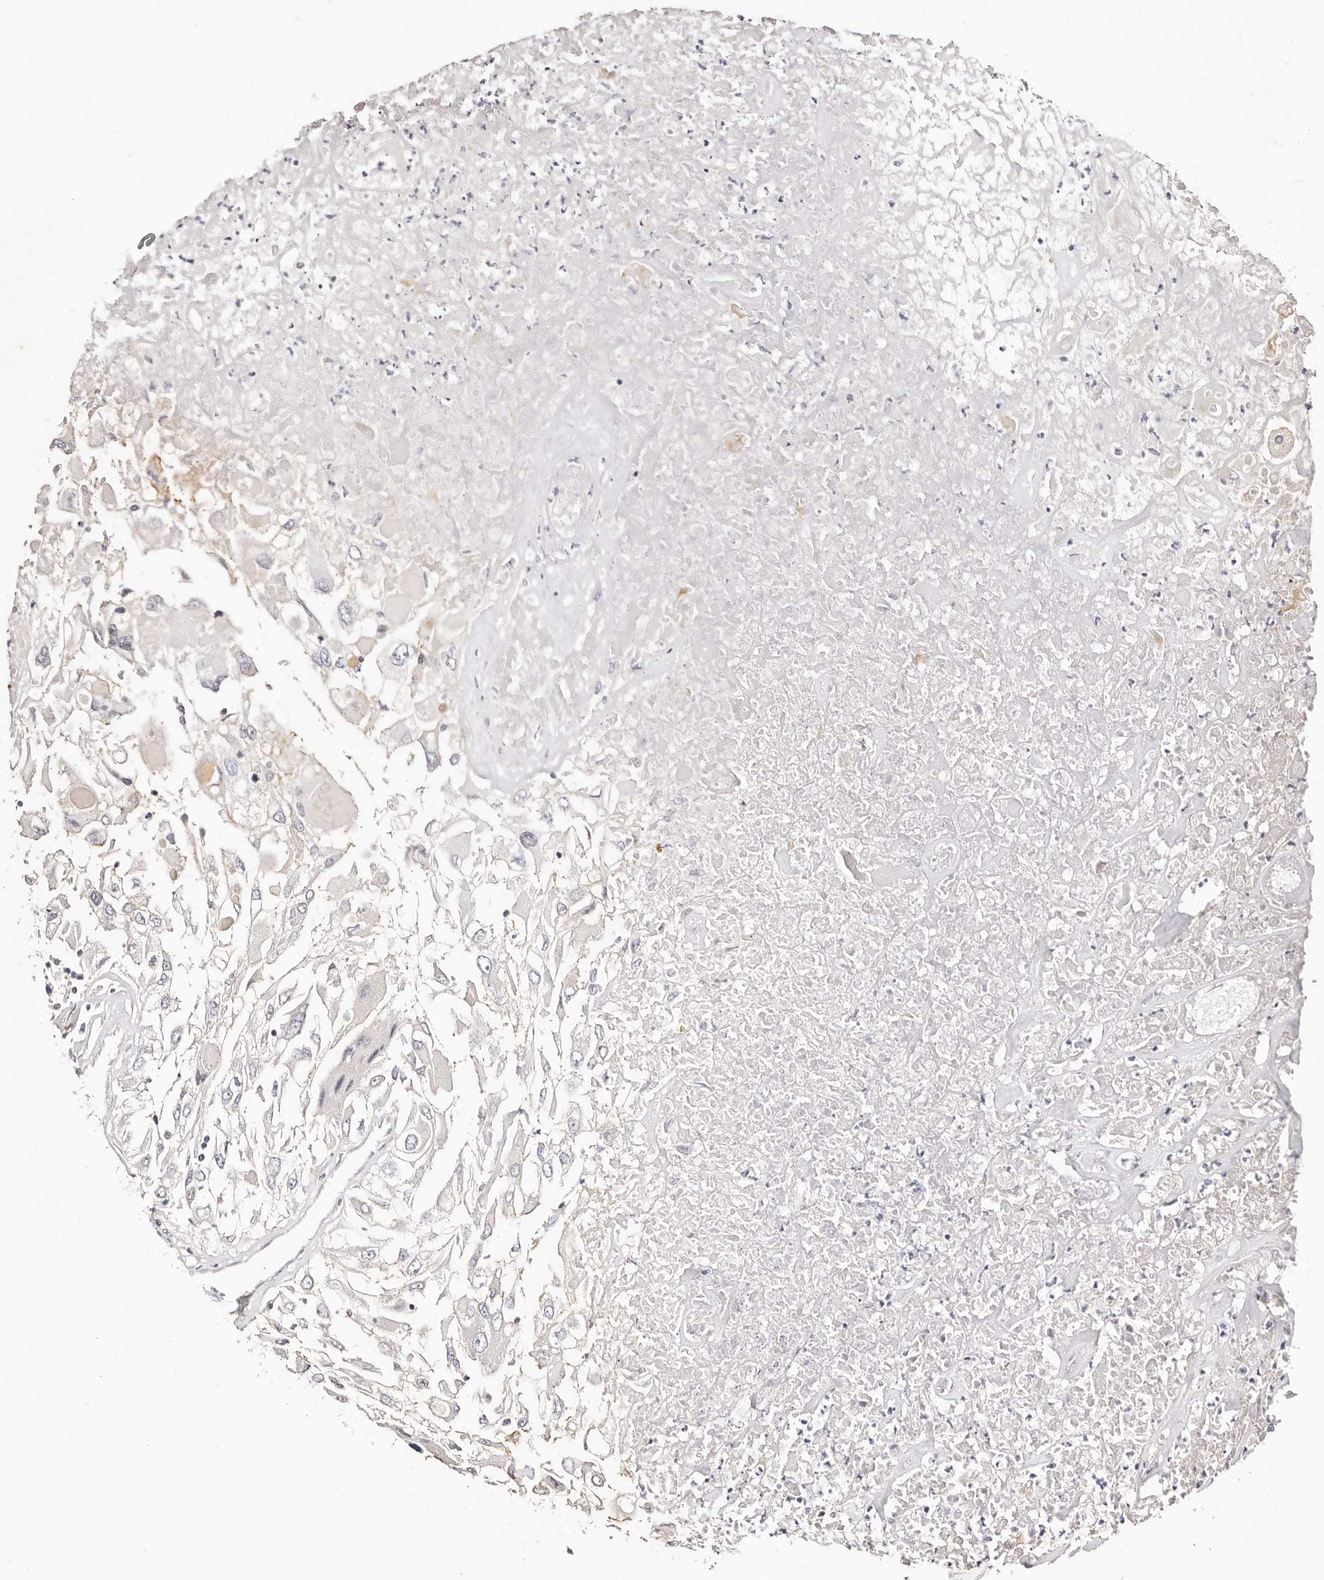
{"staining": {"intensity": "negative", "quantity": "none", "location": "none"}, "tissue": "renal cancer", "cell_type": "Tumor cells", "image_type": "cancer", "snomed": [{"axis": "morphology", "description": "Adenocarcinoma, NOS"}, {"axis": "topography", "description": "Kidney"}], "caption": "Renal cancer (adenocarcinoma) was stained to show a protein in brown. There is no significant expression in tumor cells. Nuclei are stained in blue.", "gene": "DNASE1", "patient": {"sex": "female", "age": 52}}